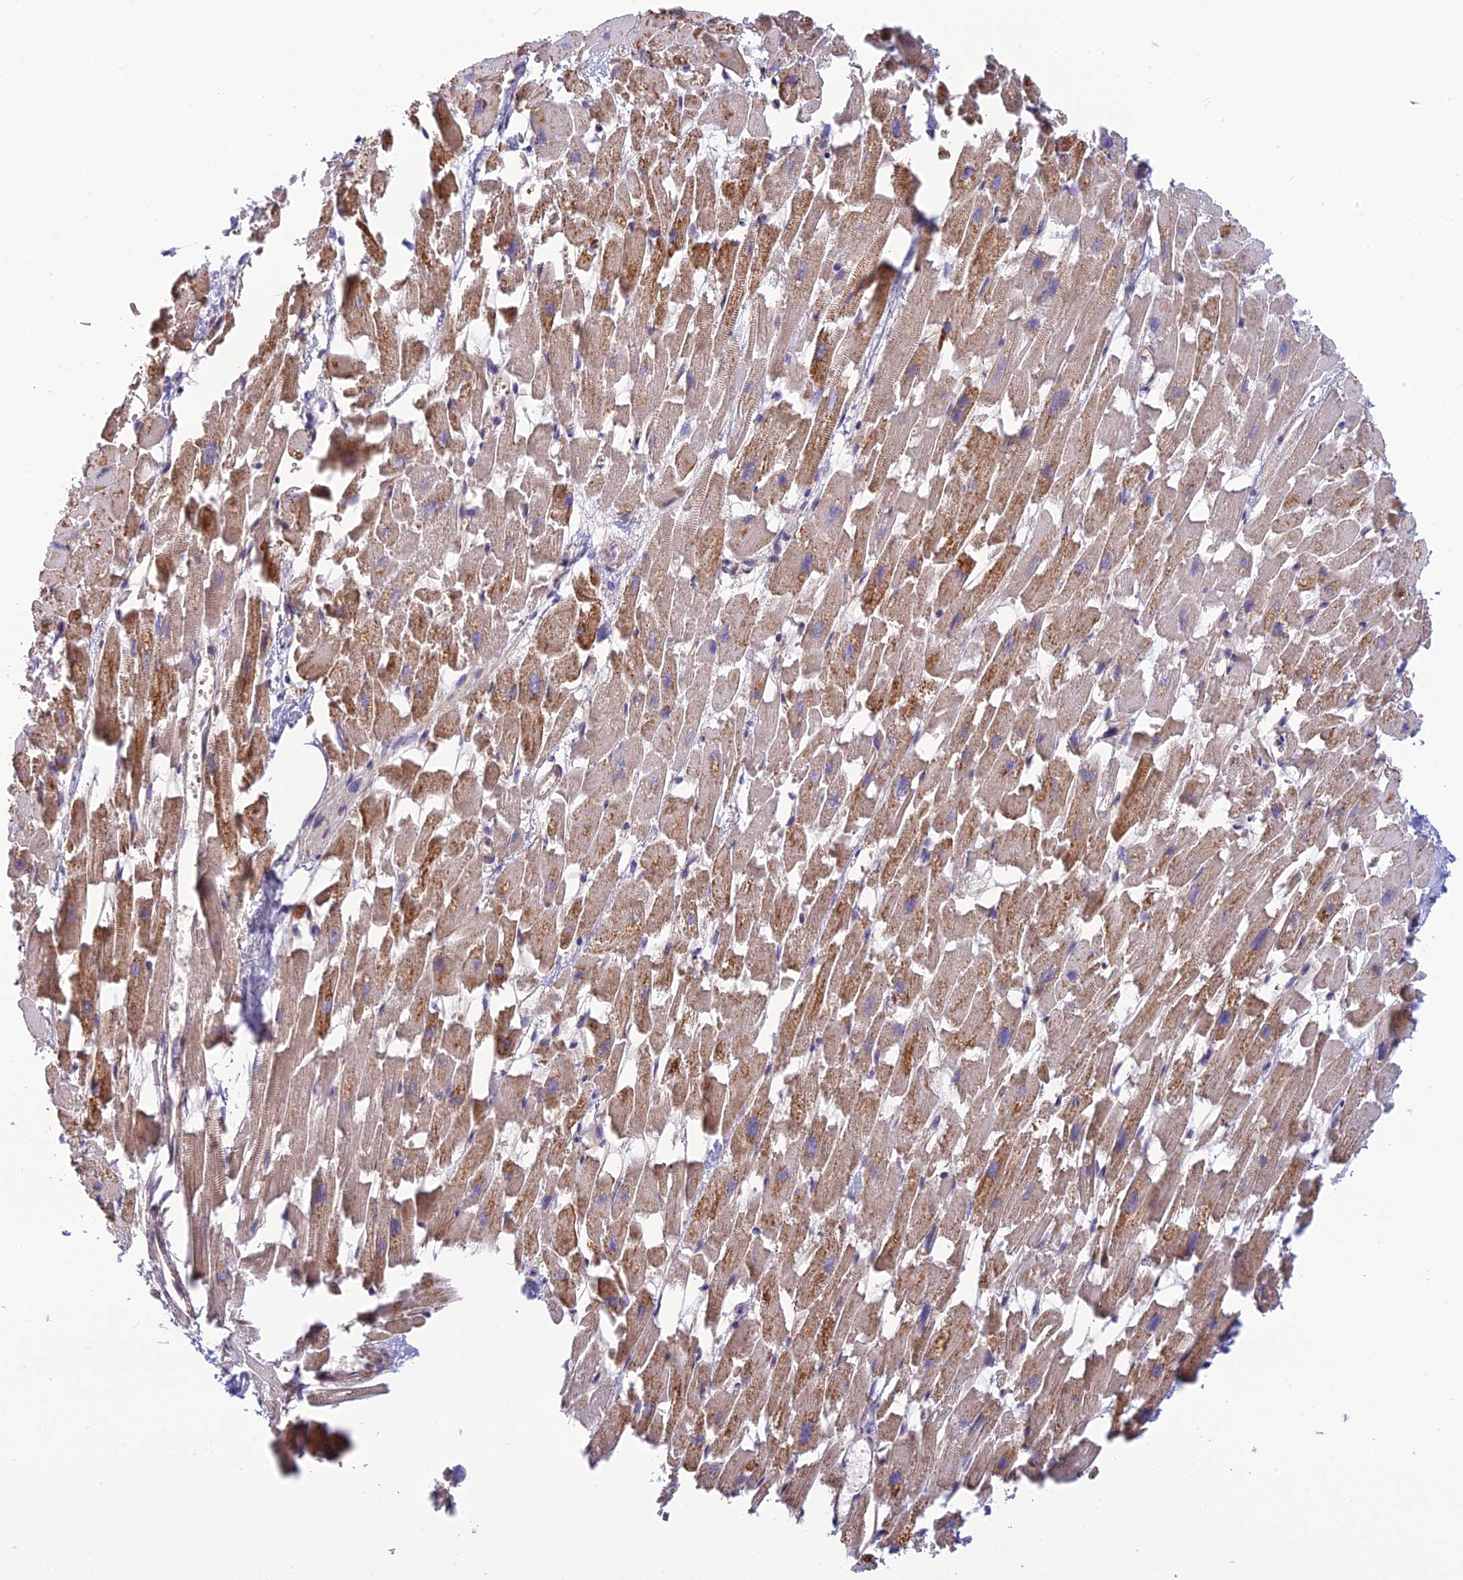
{"staining": {"intensity": "strong", "quantity": "25%-75%", "location": "cytoplasmic/membranous"}, "tissue": "heart muscle", "cell_type": "Cardiomyocytes", "image_type": "normal", "snomed": [{"axis": "morphology", "description": "Normal tissue, NOS"}, {"axis": "topography", "description": "Heart"}], "caption": "Immunohistochemistry staining of unremarkable heart muscle, which shows high levels of strong cytoplasmic/membranous expression in about 25%-75% of cardiomyocytes indicating strong cytoplasmic/membranous protein expression. The staining was performed using DAB (brown) for protein detection and nuclei were counterstained in hematoxylin (blue).", "gene": "POMGNT1", "patient": {"sex": "female", "age": 64}}